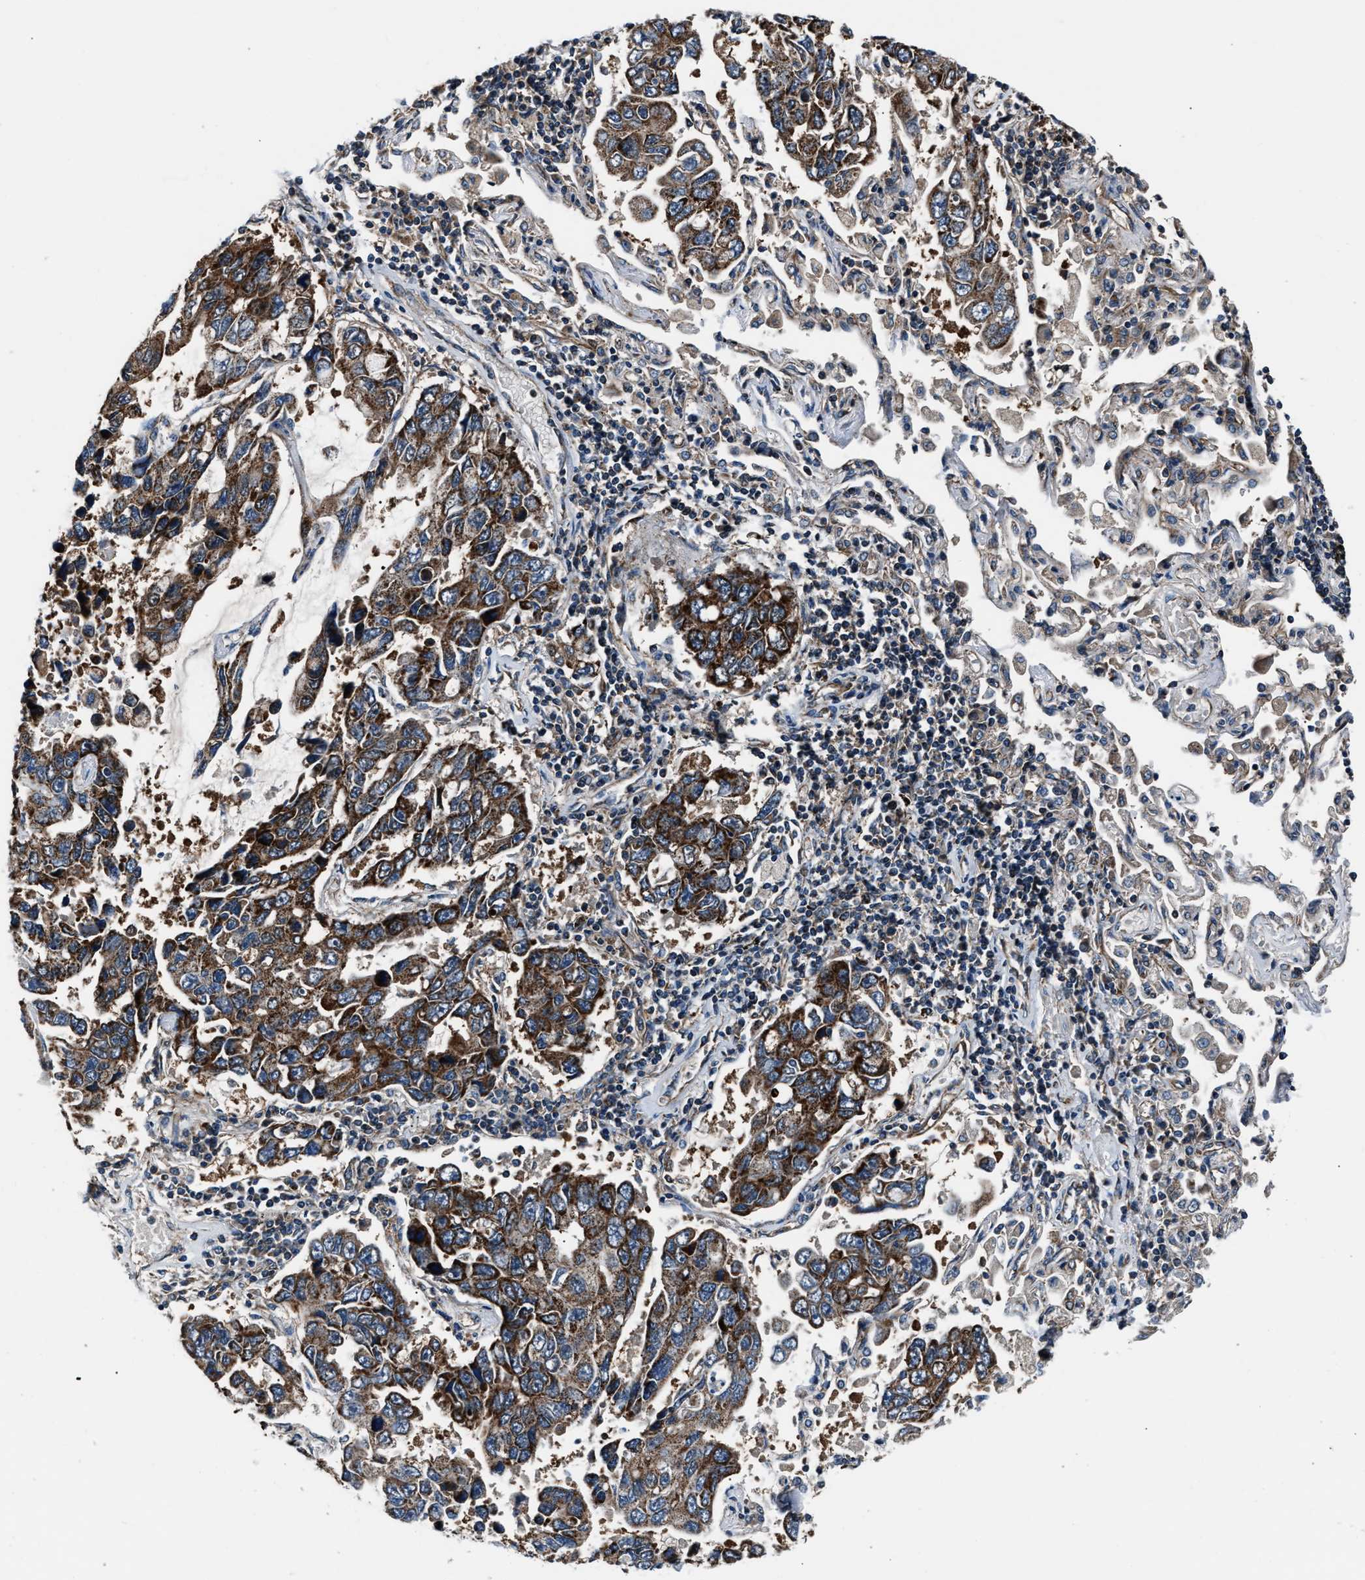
{"staining": {"intensity": "strong", "quantity": ">75%", "location": "cytoplasmic/membranous"}, "tissue": "lung cancer", "cell_type": "Tumor cells", "image_type": "cancer", "snomed": [{"axis": "morphology", "description": "Adenocarcinoma, NOS"}, {"axis": "topography", "description": "Lung"}], "caption": "Tumor cells show high levels of strong cytoplasmic/membranous staining in approximately >75% of cells in human lung adenocarcinoma. (Stains: DAB (3,3'-diaminobenzidine) in brown, nuclei in blue, Microscopy: brightfield microscopy at high magnification).", "gene": "GGCT", "patient": {"sex": "male", "age": 64}}